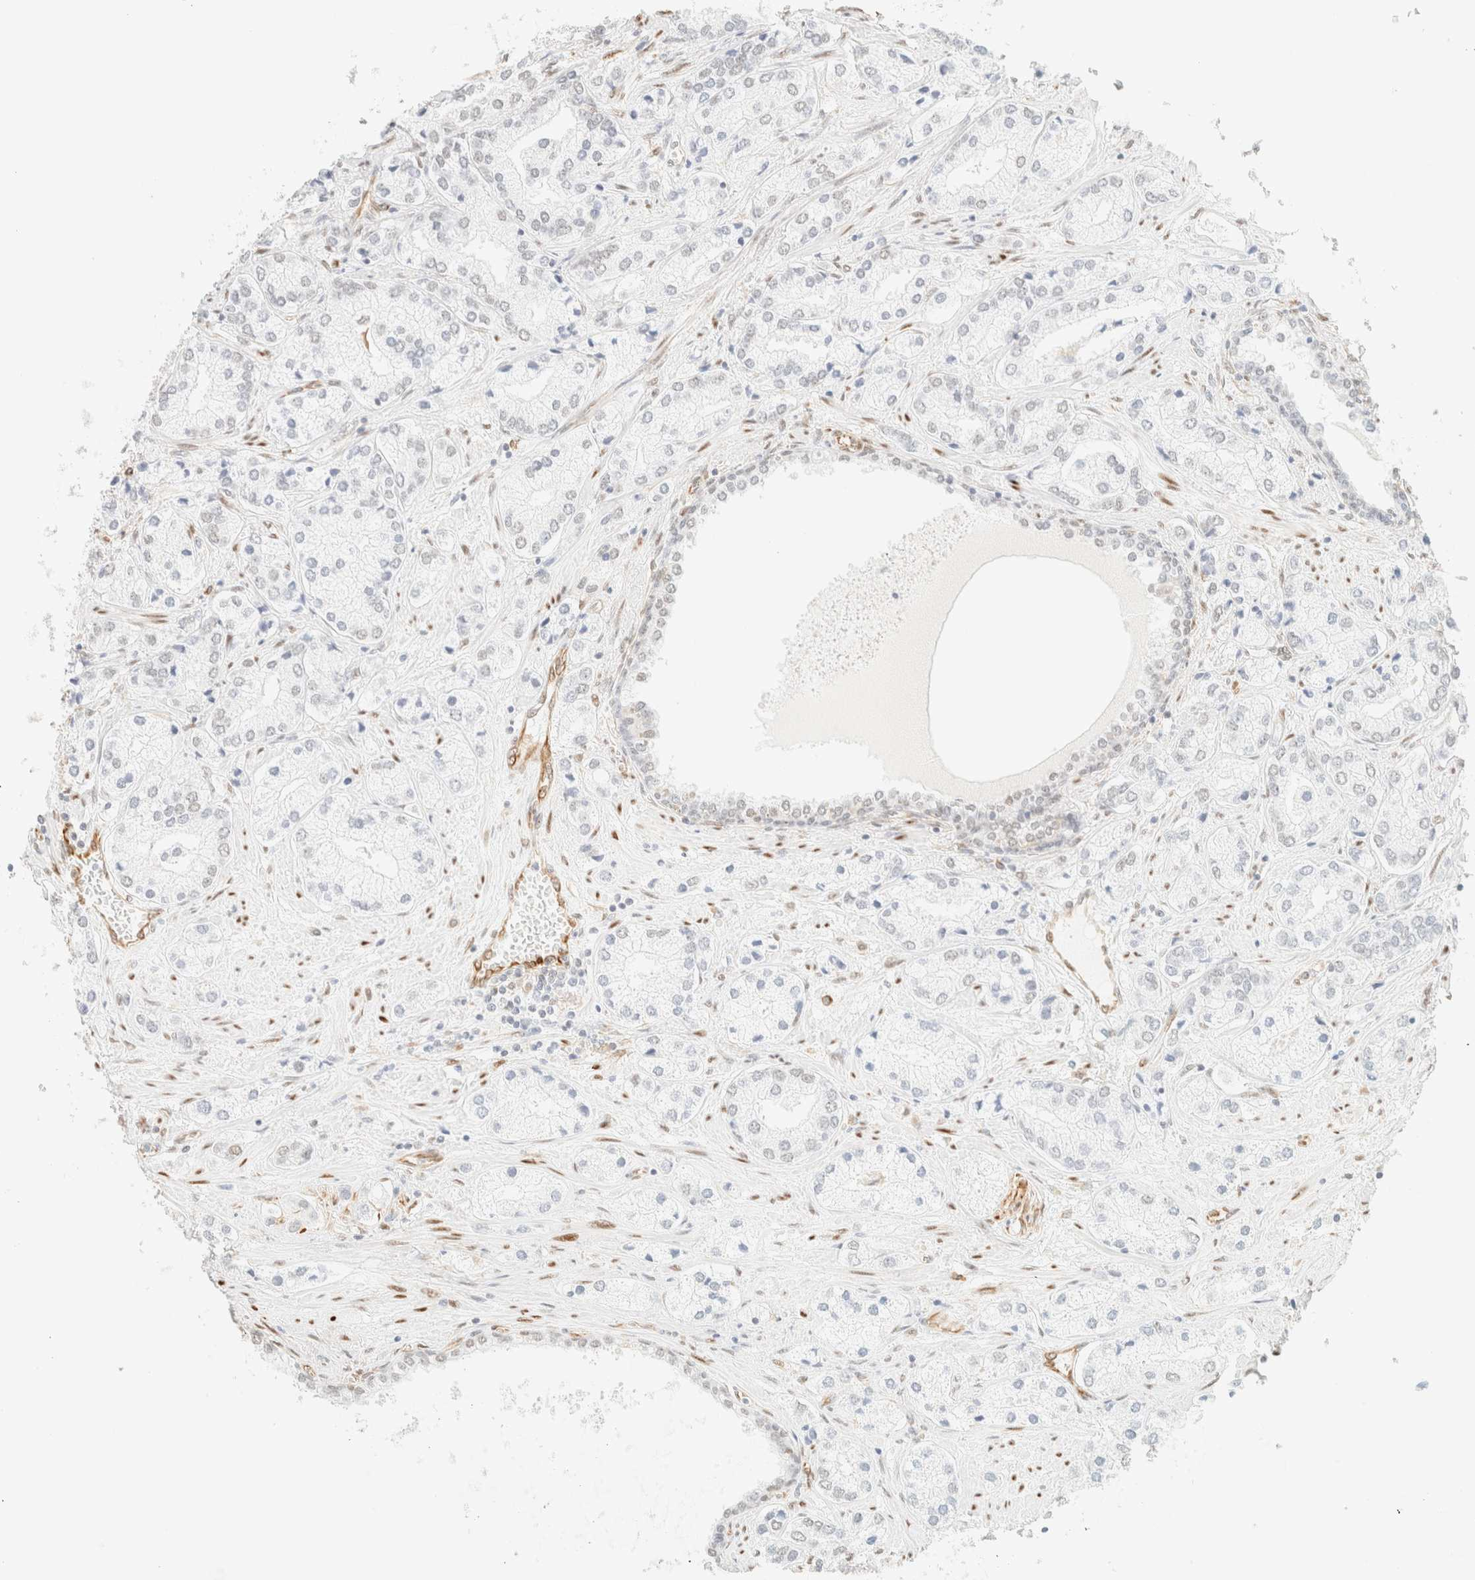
{"staining": {"intensity": "negative", "quantity": "none", "location": "none"}, "tissue": "prostate cancer", "cell_type": "Tumor cells", "image_type": "cancer", "snomed": [{"axis": "morphology", "description": "Adenocarcinoma, High grade"}, {"axis": "topography", "description": "Prostate"}], "caption": "Protein analysis of prostate cancer displays no significant positivity in tumor cells.", "gene": "ZSCAN18", "patient": {"sex": "male", "age": 66}}